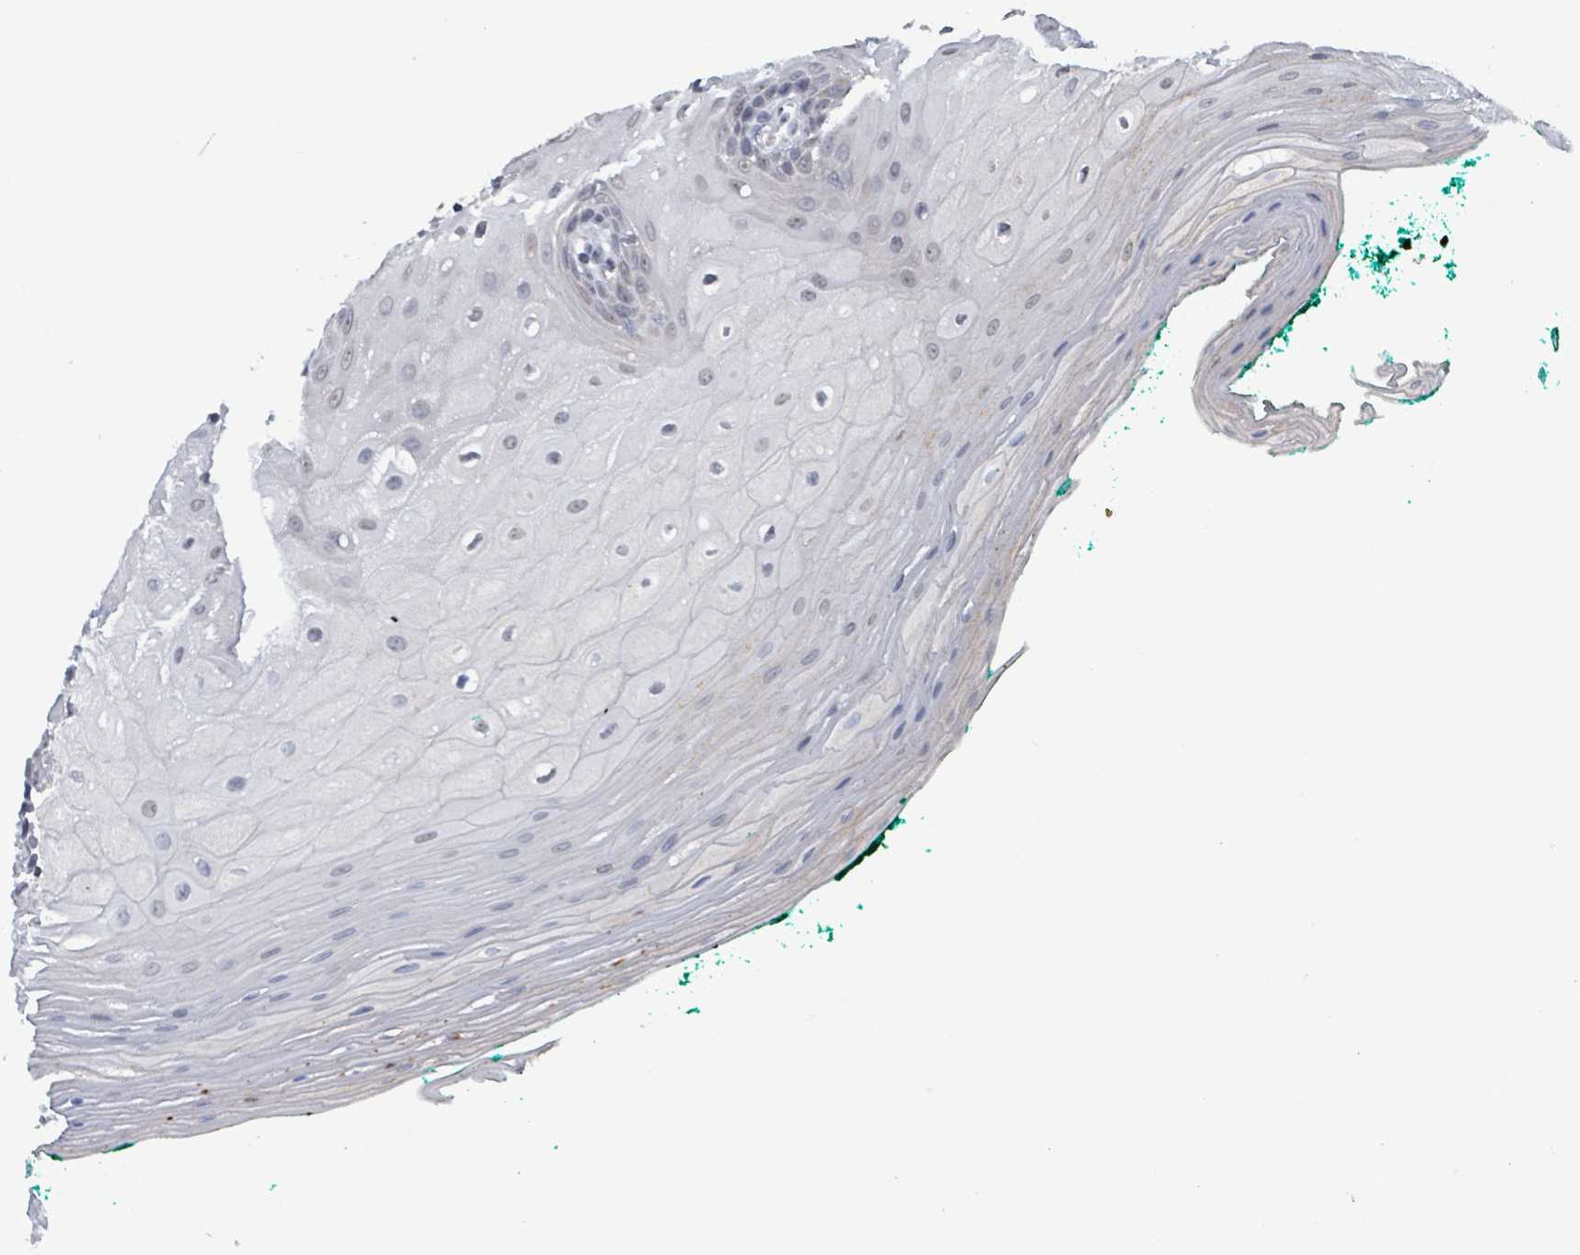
{"staining": {"intensity": "weak", "quantity": "<25%", "location": "nuclear"}, "tissue": "oral mucosa", "cell_type": "Squamous epithelial cells", "image_type": "normal", "snomed": [{"axis": "morphology", "description": "Normal tissue, NOS"}, {"axis": "morphology", "description": "Squamous cell carcinoma, NOS"}, {"axis": "topography", "description": "Oral tissue"}, {"axis": "topography", "description": "Tounge, NOS"}, {"axis": "topography", "description": "Head-Neck"}], "caption": "IHC micrograph of benign oral mucosa stained for a protein (brown), which exhibits no staining in squamous epithelial cells. (Stains: DAB (3,3'-diaminobenzidine) immunohistochemistry (IHC) with hematoxylin counter stain, Microscopy: brightfield microscopy at high magnification).", "gene": "SEBOX", "patient": {"sex": "male", "age": 79}}